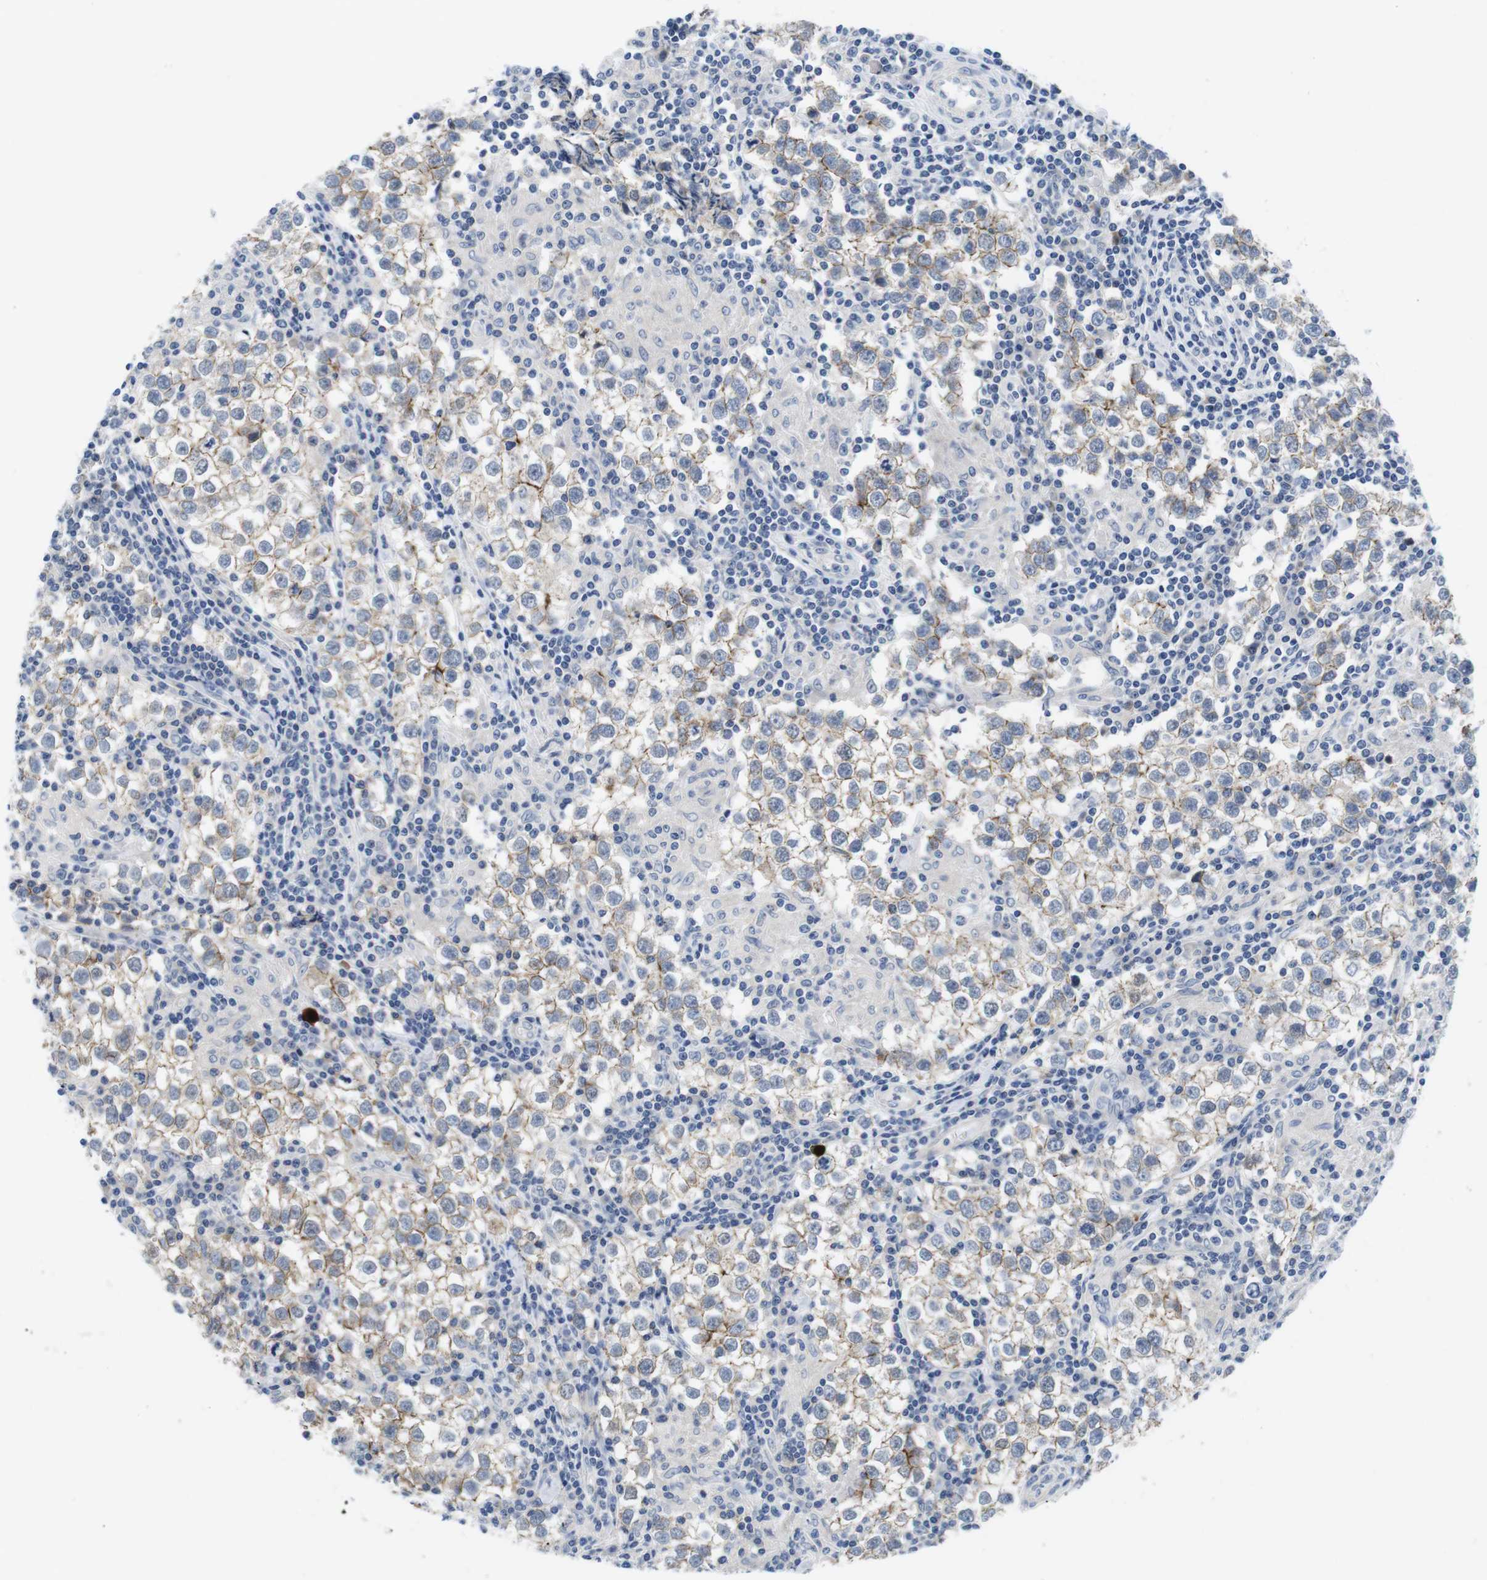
{"staining": {"intensity": "moderate", "quantity": ">75%", "location": "cytoplasmic/membranous"}, "tissue": "testis cancer", "cell_type": "Tumor cells", "image_type": "cancer", "snomed": [{"axis": "morphology", "description": "Seminoma, NOS"}, {"axis": "morphology", "description": "Carcinoma, Embryonal, NOS"}, {"axis": "topography", "description": "Testis"}], "caption": "An IHC histopathology image of neoplastic tissue is shown. Protein staining in brown shows moderate cytoplasmic/membranous positivity in testis cancer (seminoma) within tumor cells.", "gene": "SCRIB", "patient": {"sex": "male", "age": 36}}